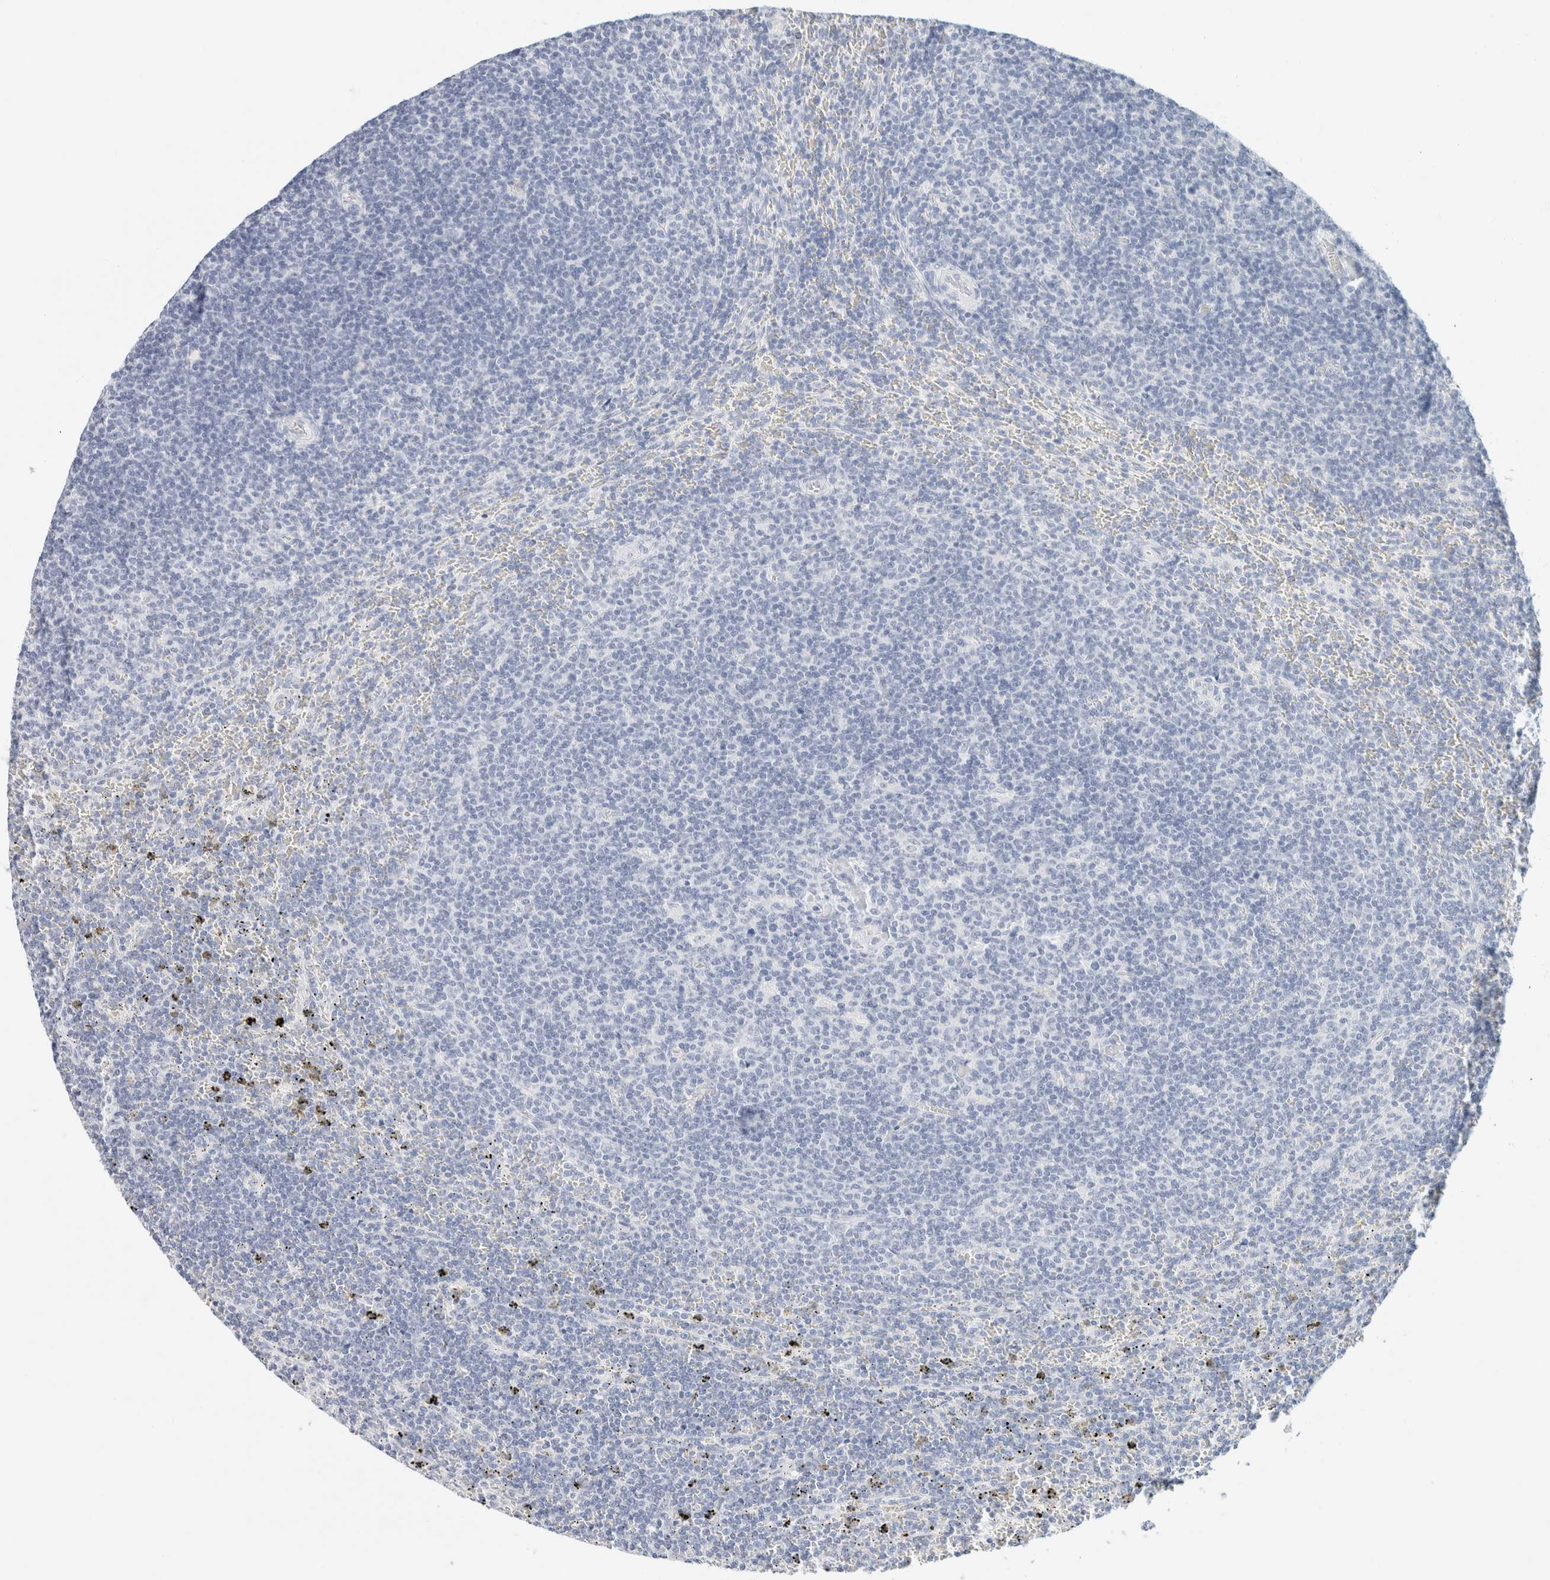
{"staining": {"intensity": "negative", "quantity": "none", "location": "none"}, "tissue": "lymphoma", "cell_type": "Tumor cells", "image_type": "cancer", "snomed": [{"axis": "morphology", "description": "Malignant lymphoma, non-Hodgkin's type, Low grade"}, {"axis": "topography", "description": "Spleen"}], "caption": "Photomicrograph shows no significant protein expression in tumor cells of lymphoma. (Brightfield microscopy of DAB IHC at high magnification).", "gene": "KRT20", "patient": {"sex": "female", "age": 19}}